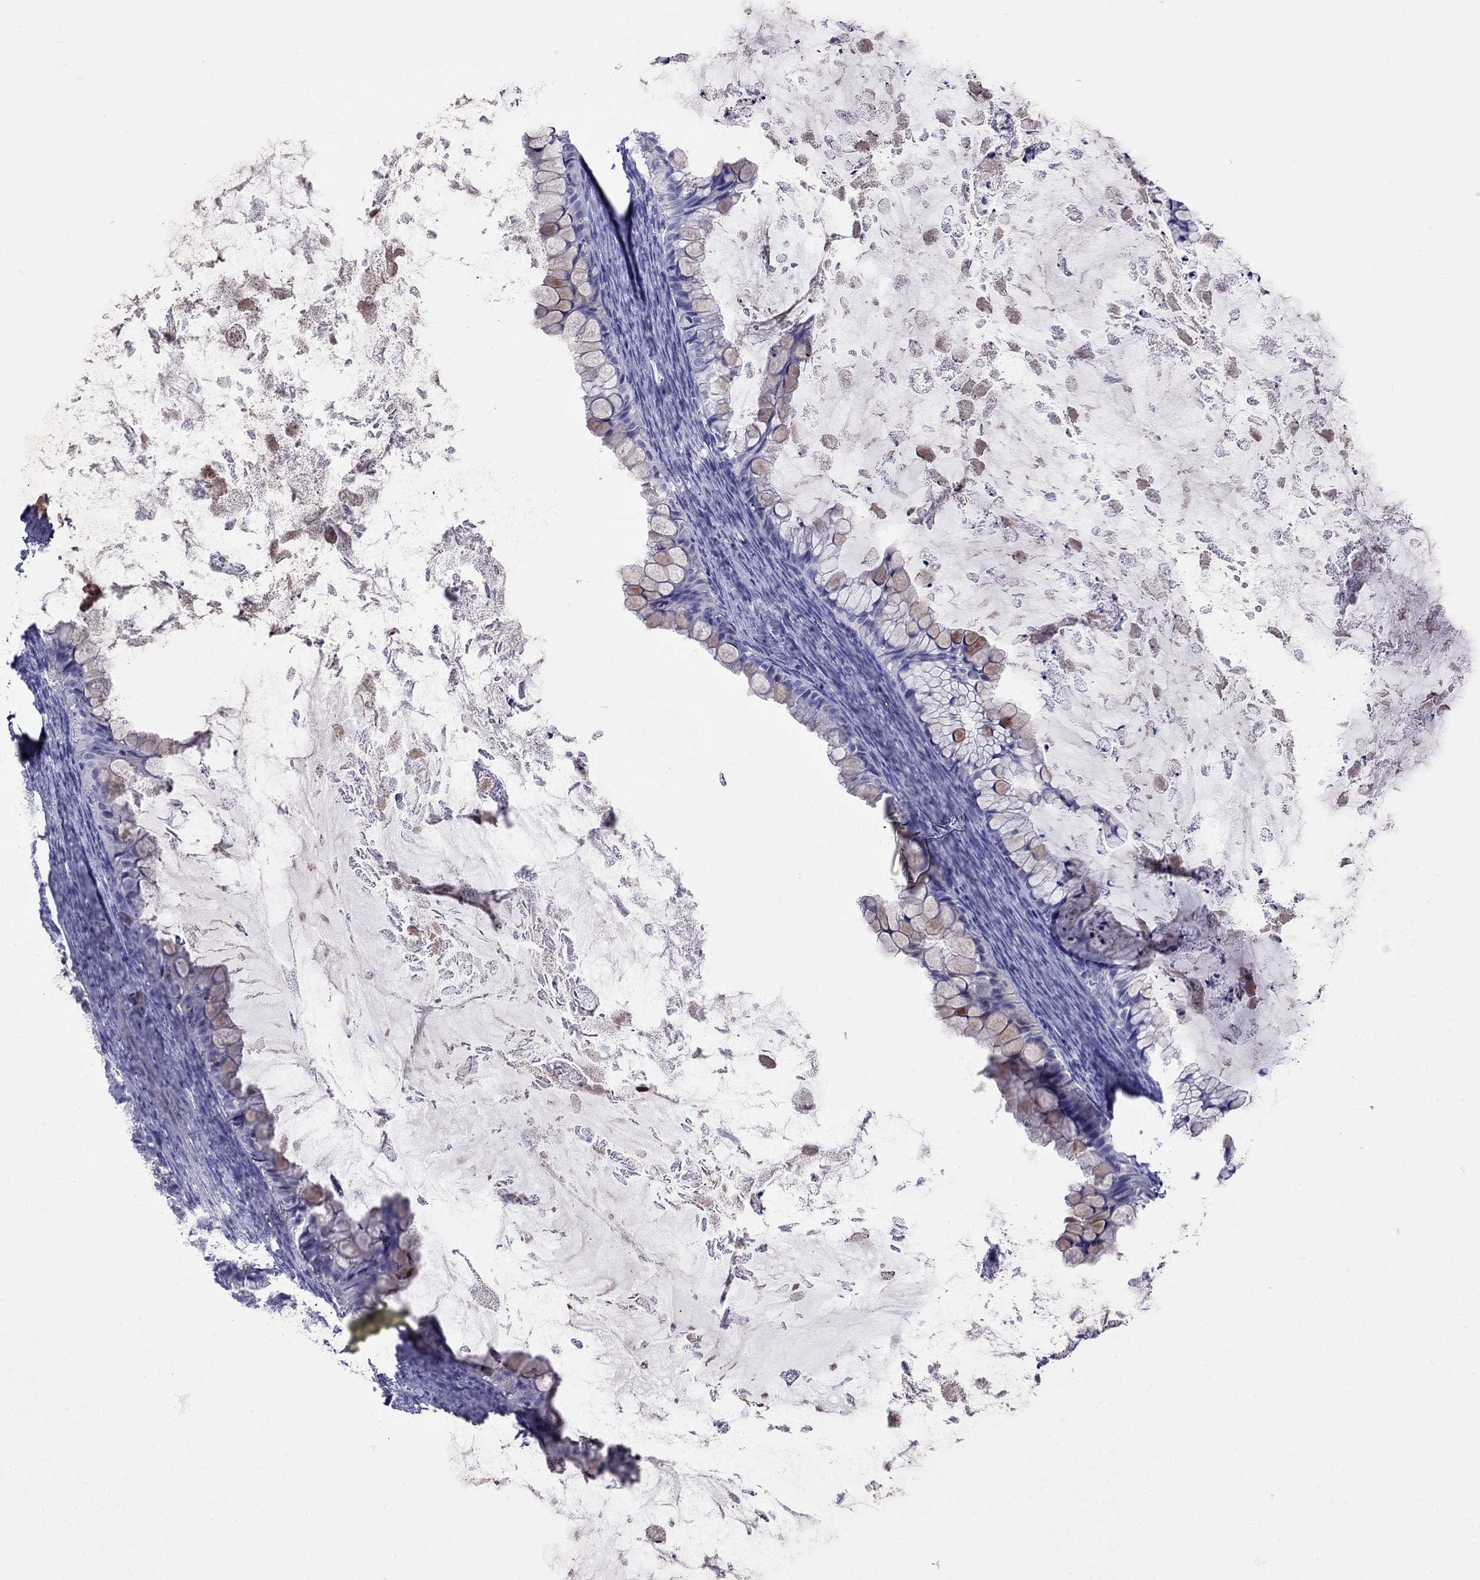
{"staining": {"intensity": "negative", "quantity": "none", "location": "none"}, "tissue": "ovarian cancer", "cell_type": "Tumor cells", "image_type": "cancer", "snomed": [{"axis": "morphology", "description": "Cystadenocarcinoma, mucinous, NOS"}, {"axis": "topography", "description": "Ovary"}], "caption": "Protein analysis of ovarian cancer exhibits no significant expression in tumor cells.", "gene": "TDRD1", "patient": {"sex": "female", "age": 35}}